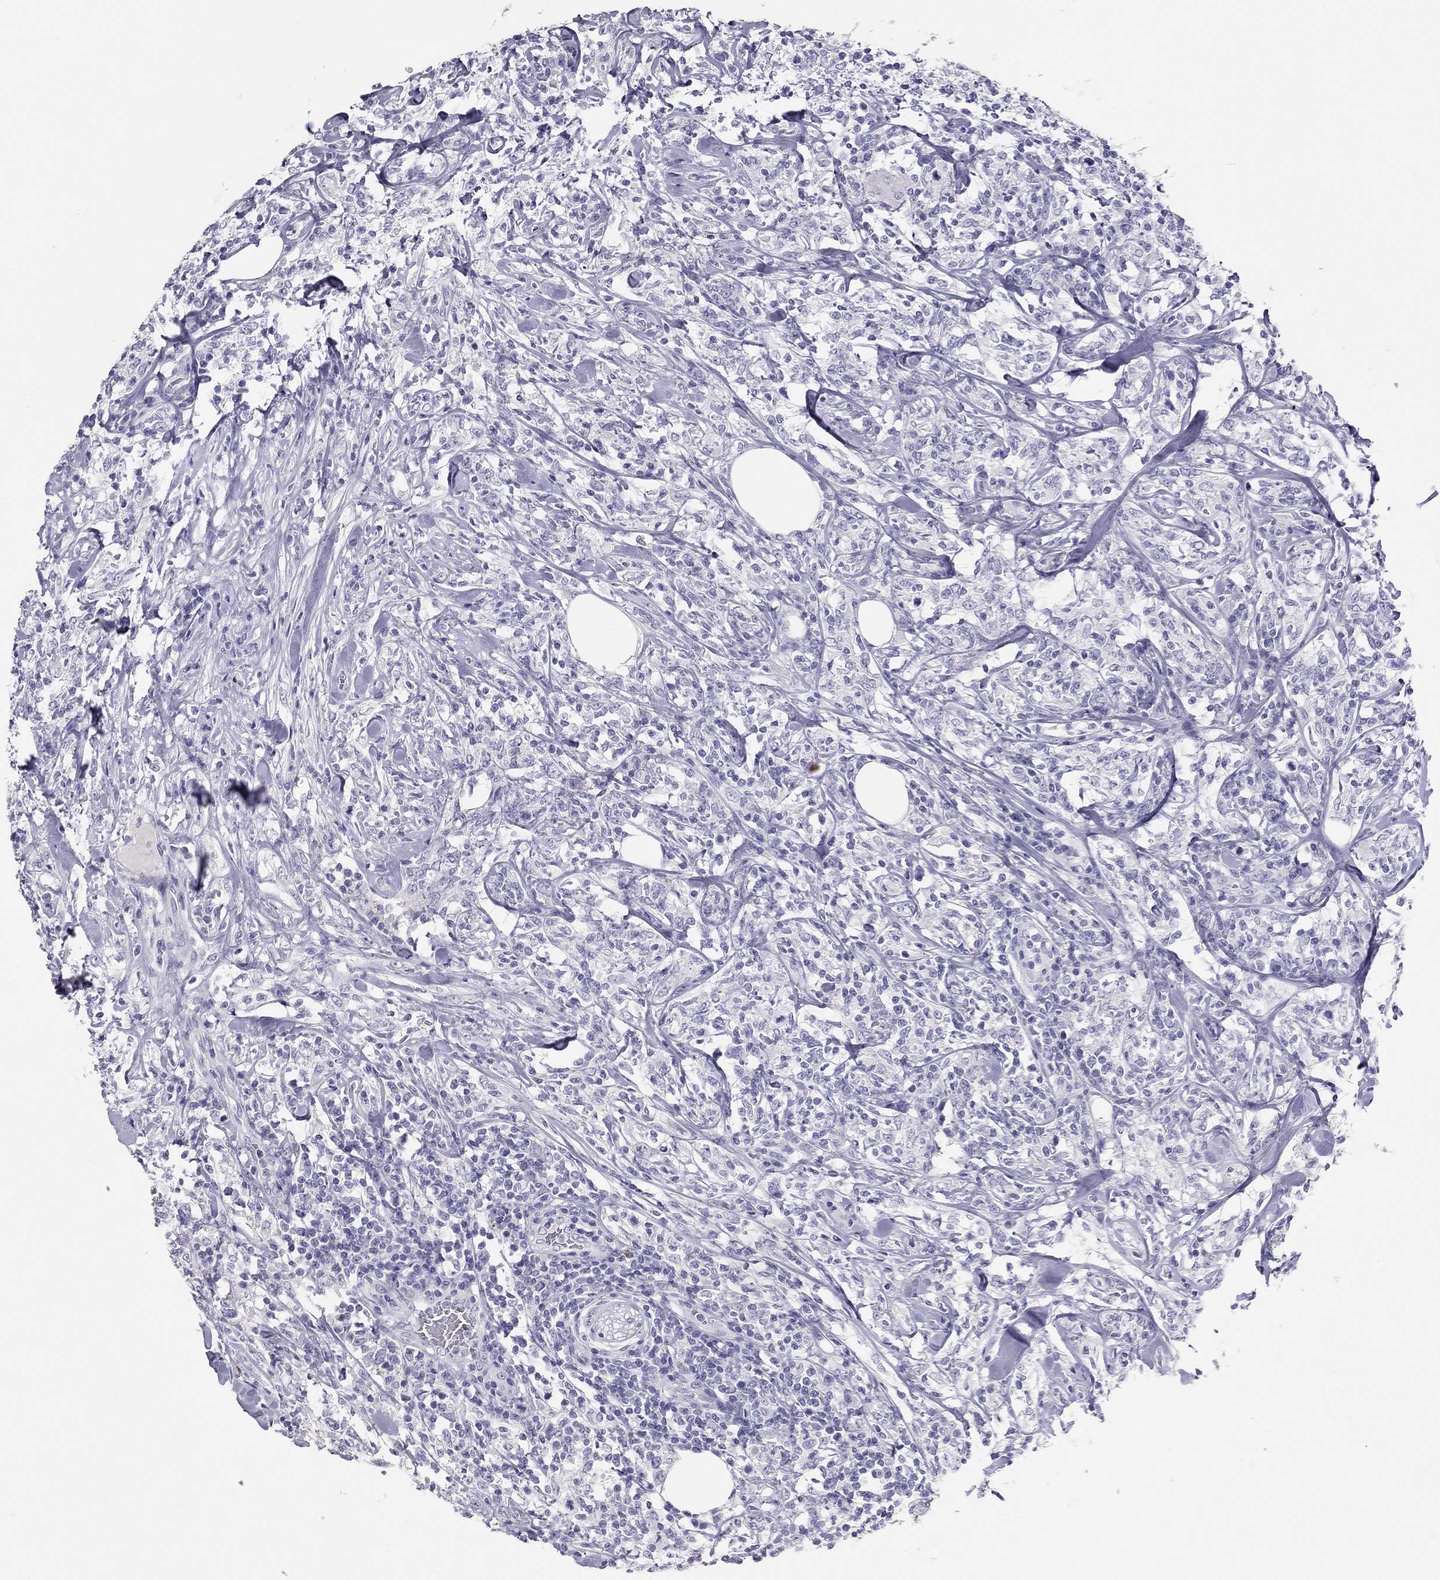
{"staining": {"intensity": "negative", "quantity": "none", "location": "none"}, "tissue": "lymphoma", "cell_type": "Tumor cells", "image_type": "cancer", "snomed": [{"axis": "morphology", "description": "Malignant lymphoma, non-Hodgkin's type, High grade"}, {"axis": "topography", "description": "Lymph node"}], "caption": "Image shows no protein staining in tumor cells of lymphoma tissue.", "gene": "IL17REL", "patient": {"sex": "female", "age": 84}}